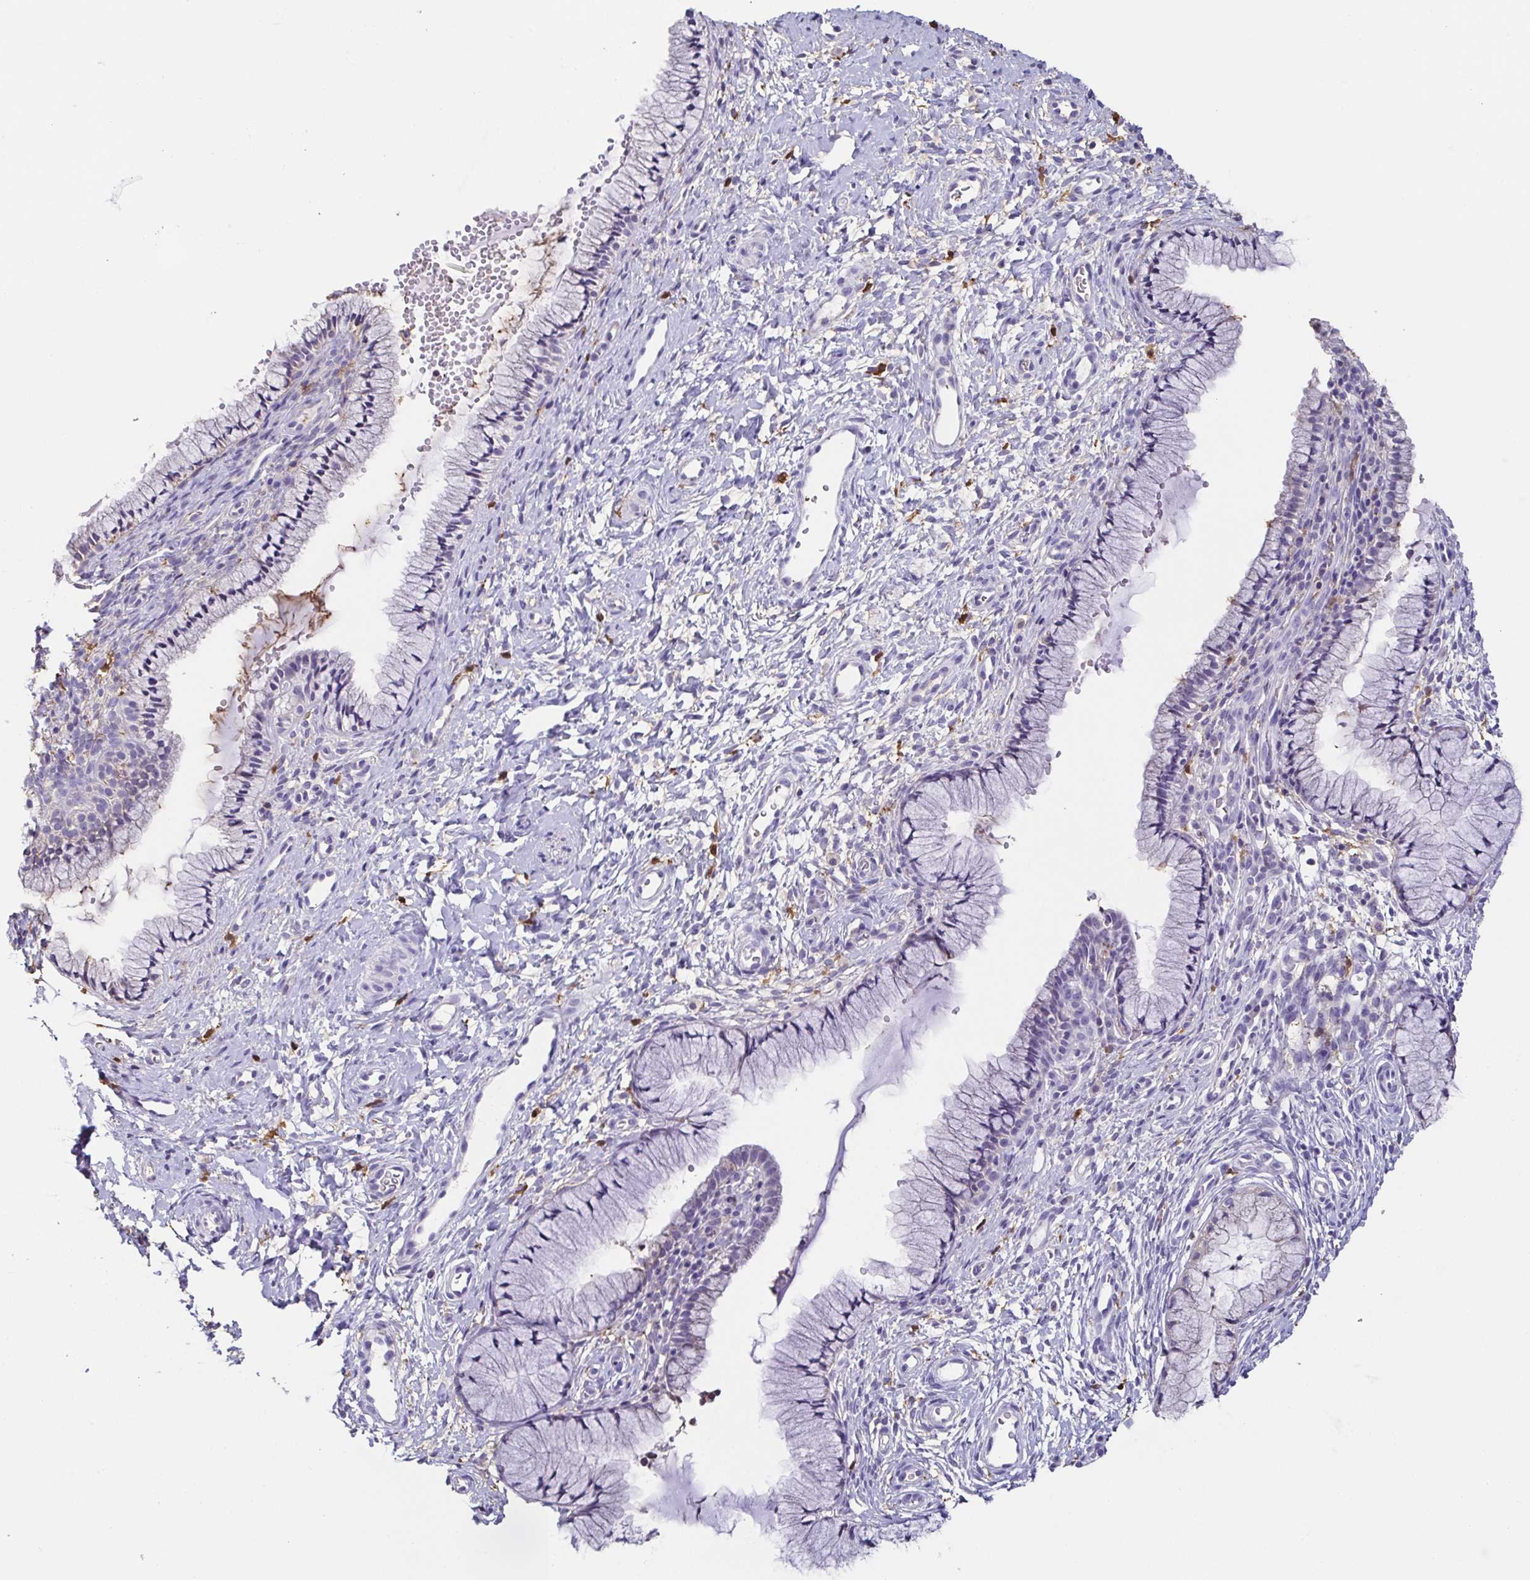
{"staining": {"intensity": "negative", "quantity": "none", "location": "none"}, "tissue": "cervix", "cell_type": "Glandular cells", "image_type": "normal", "snomed": [{"axis": "morphology", "description": "Normal tissue, NOS"}, {"axis": "topography", "description": "Cervix"}], "caption": "Immunohistochemistry micrograph of benign cervix stained for a protein (brown), which exhibits no staining in glandular cells.", "gene": "ANXA10", "patient": {"sex": "female", "age": 36}}